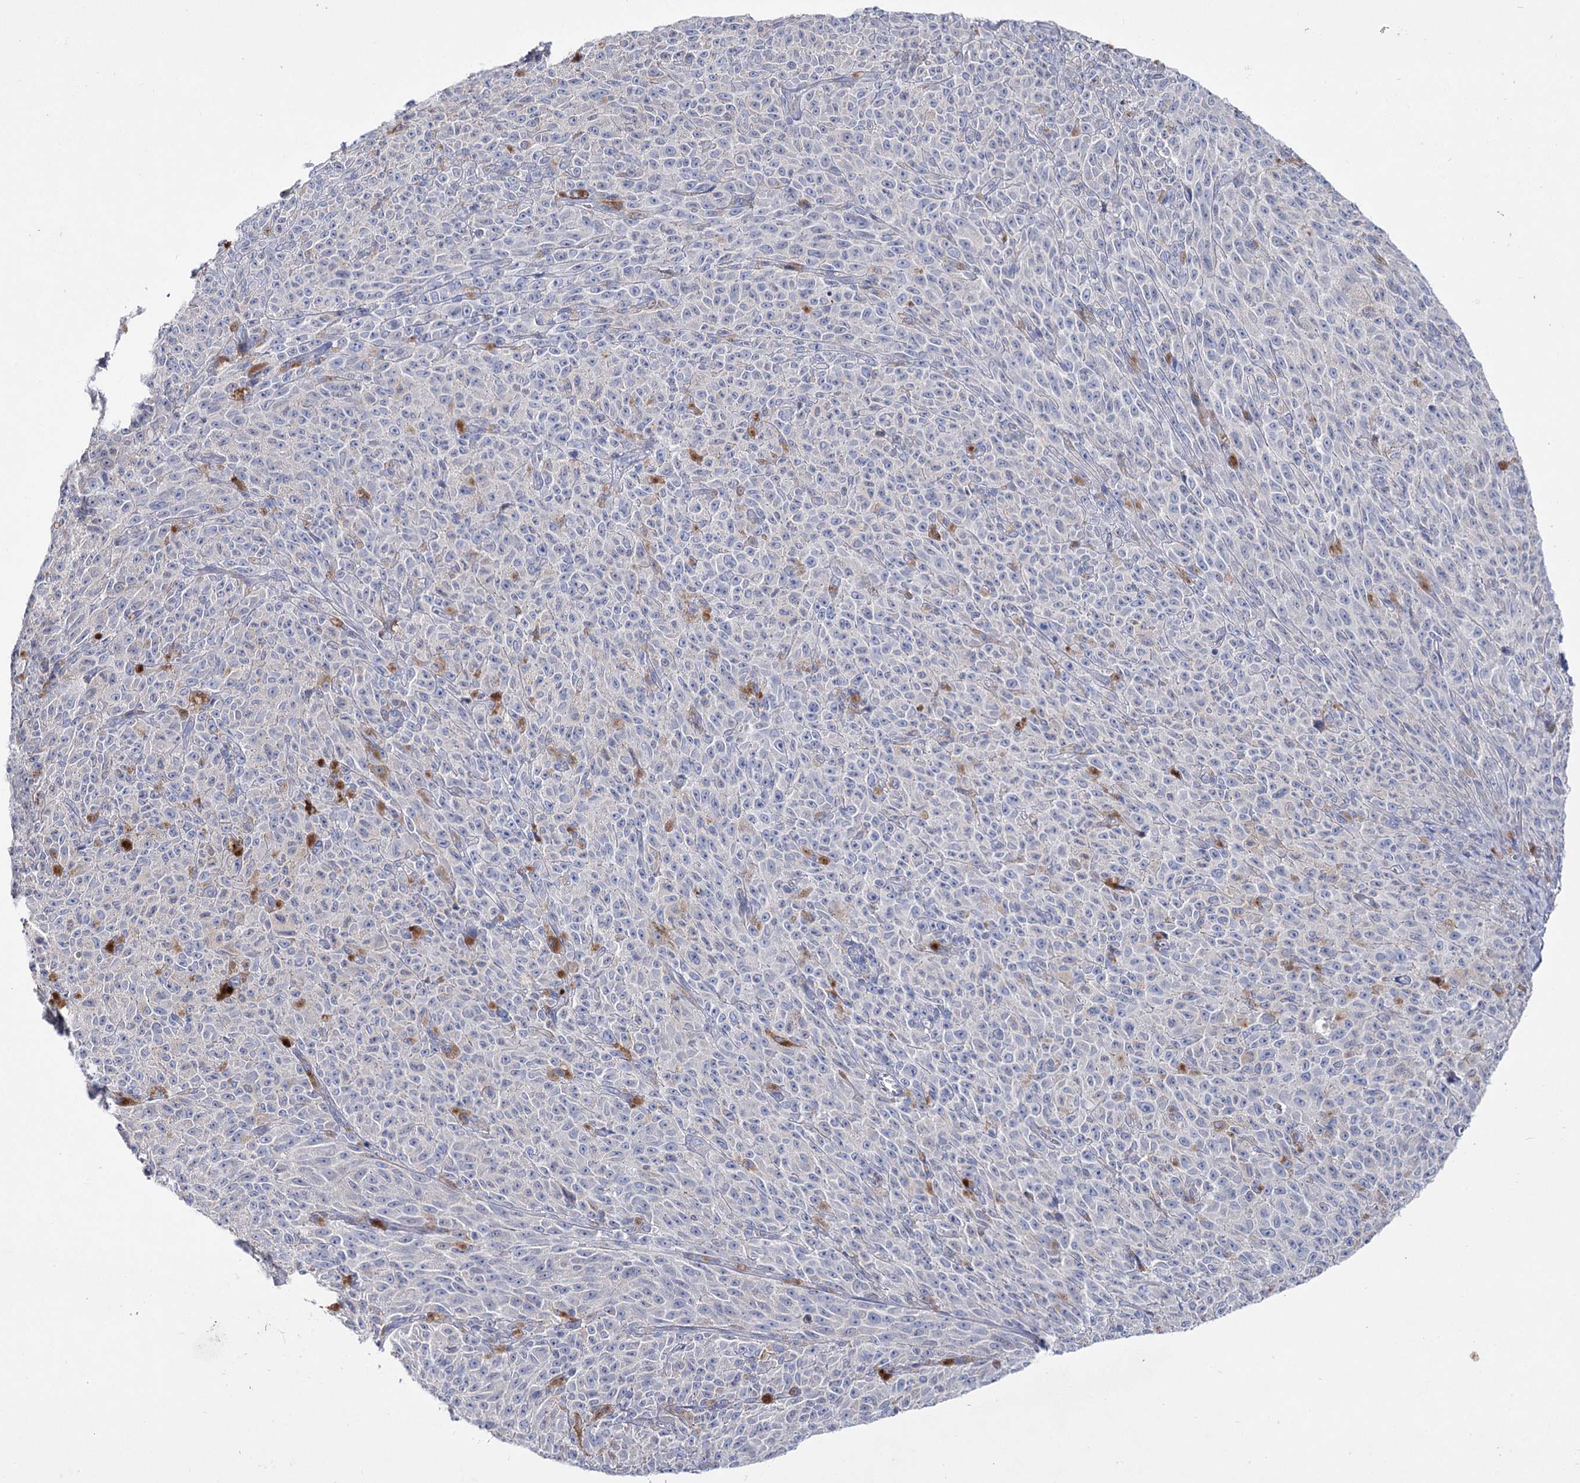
{"staining": {"intensity": "negative", "quantity": "none", "location": "none"}, "tissue": "melanoma", "cell_type": "Tumor cells", "image_type": "cancer", "snomed": [{"axis": "morphology", "description": "Malignant melanoma, NOS"}, {"axis": "topography", "description": "Skin"}], "caption": "A high-resolution image shows IHC staining of melanoma, which shows no significant expression in tumor cells.", "gene": "LRRC14B", "patient": {"sex": "female", "age": 82}}